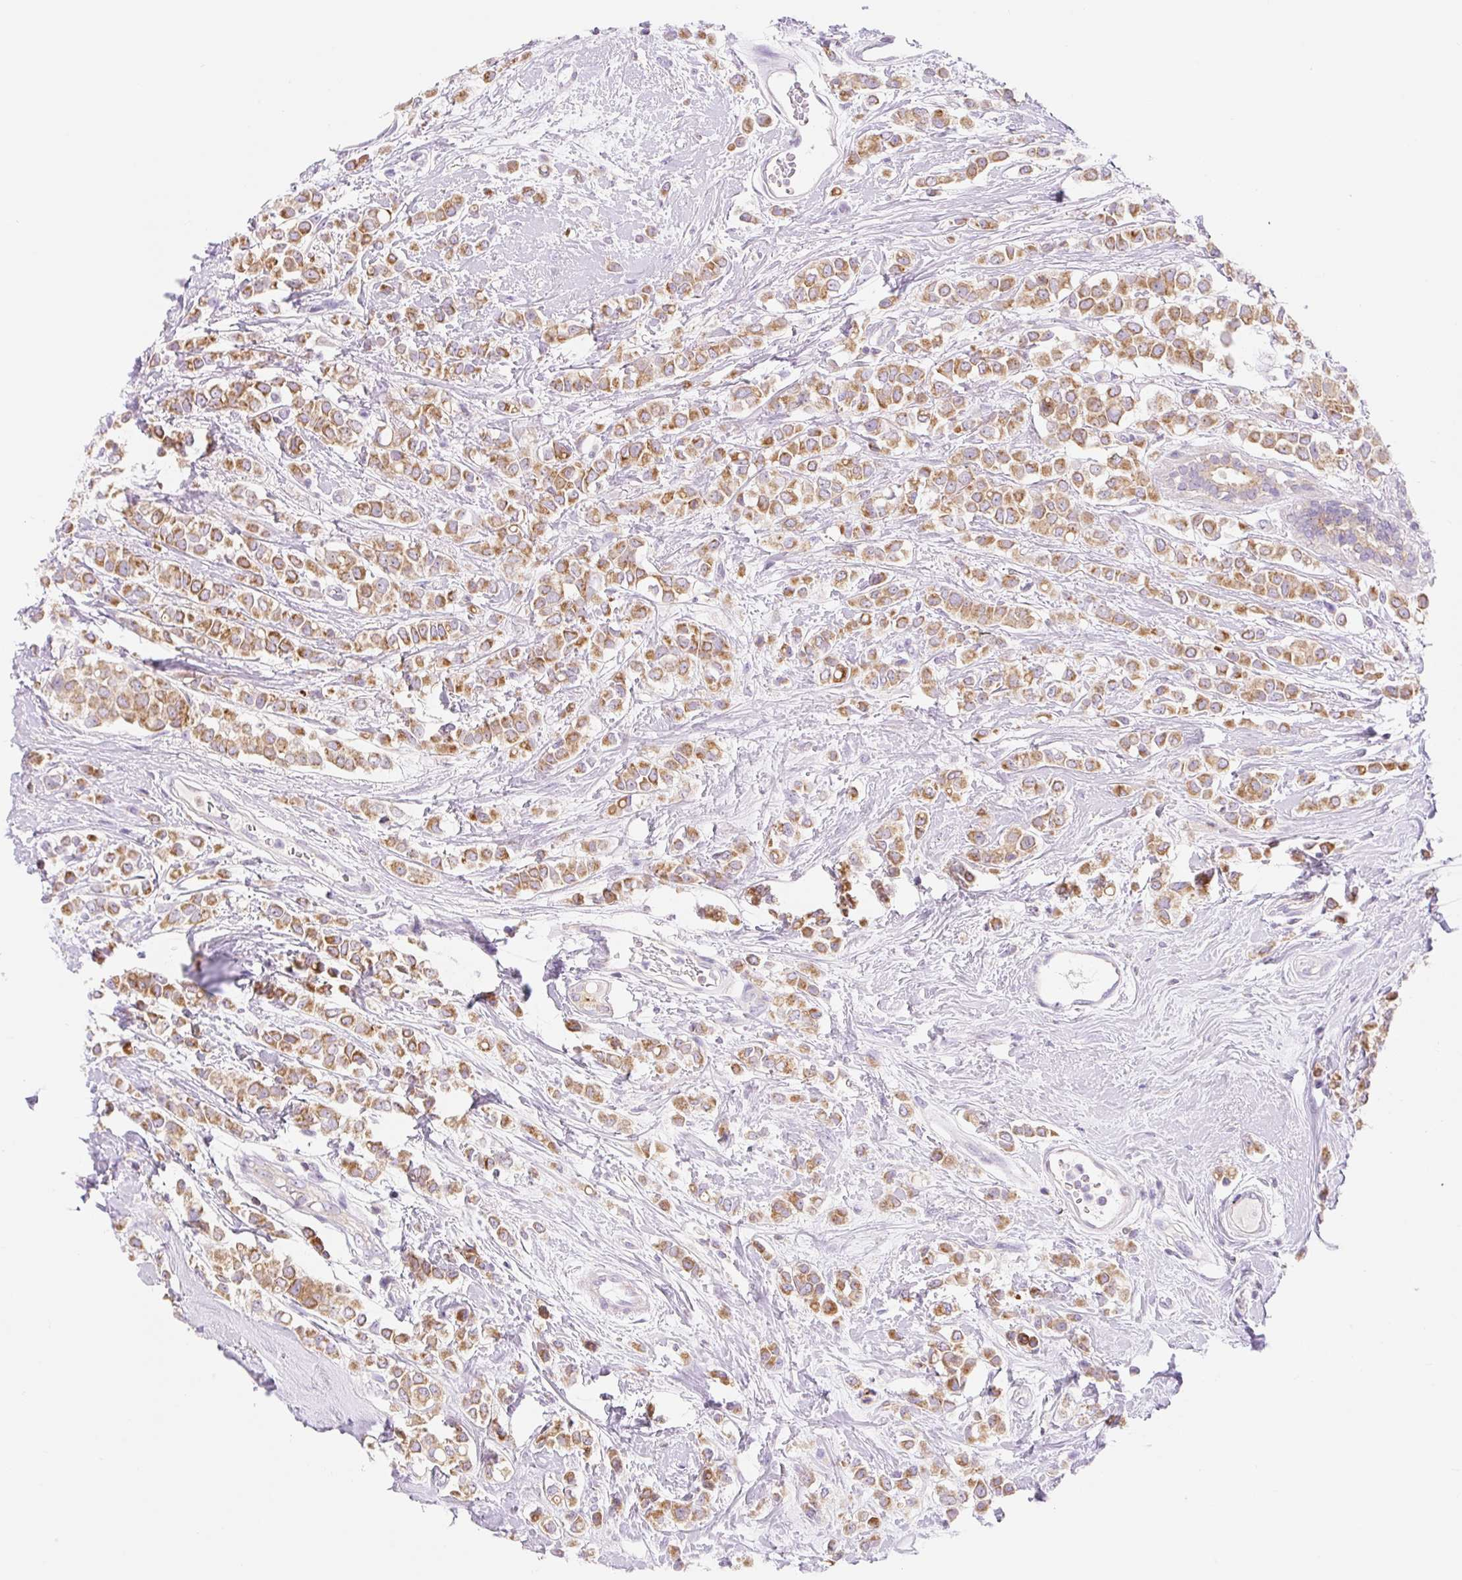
{"staining": {"intensity": "moderate", "quantity": ">75%", "location": "cytoplasmic/membranous"}, "tissue": "breast cancer", "cell_type": "Tumor cells", "image_type": "cancer", "snomed": [{"axis": "morphology", "description": "Lobular carcinoma"}, {"axis": "topography", "description": "Breast"}], "caption": "Human breast cancer stained with a protein marker shows moderate staining in tumor cells.", "gene": "FOCAD", "patient": {"sex": "female", "age": 68}}